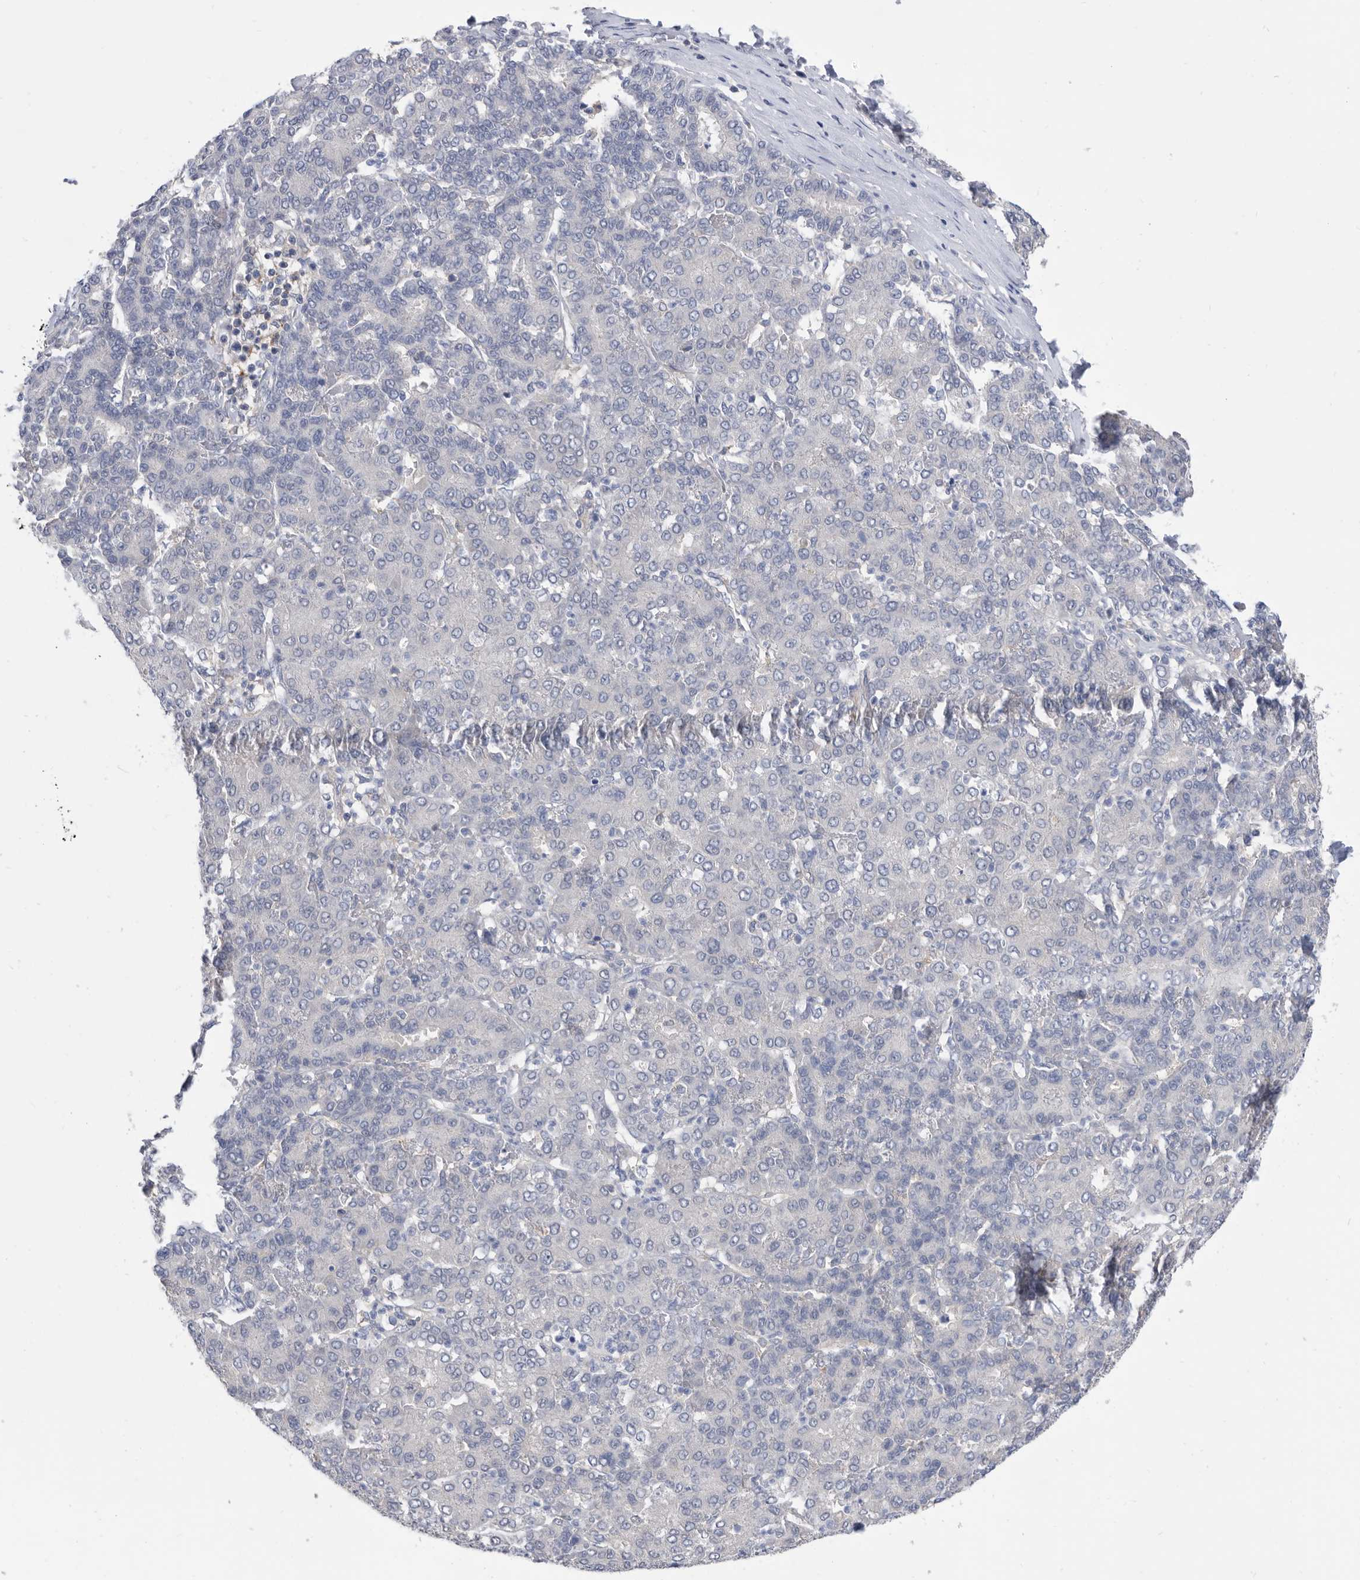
{"staining": {"intensity": "negative", "quantity": "none", "location": "none"}, "tissue": "liver cancer", "cell_type": "Tumor cells", "image_type": "cancer", "snomed": [{"axis": "morphology", "description": "Carcinoma, Hepatocellular, NOS"}, {"axis": "topography", "description": "Liver"}], "caption": "Immunohistochemistry (IHC) micrograph of neoplastic tissue: human liver hepatocellular carcinoma stained with DAB shows no significant protein expression in tumor cells.", "gene": "CCT4", "patient": {"sex": "male", "age": 65}}